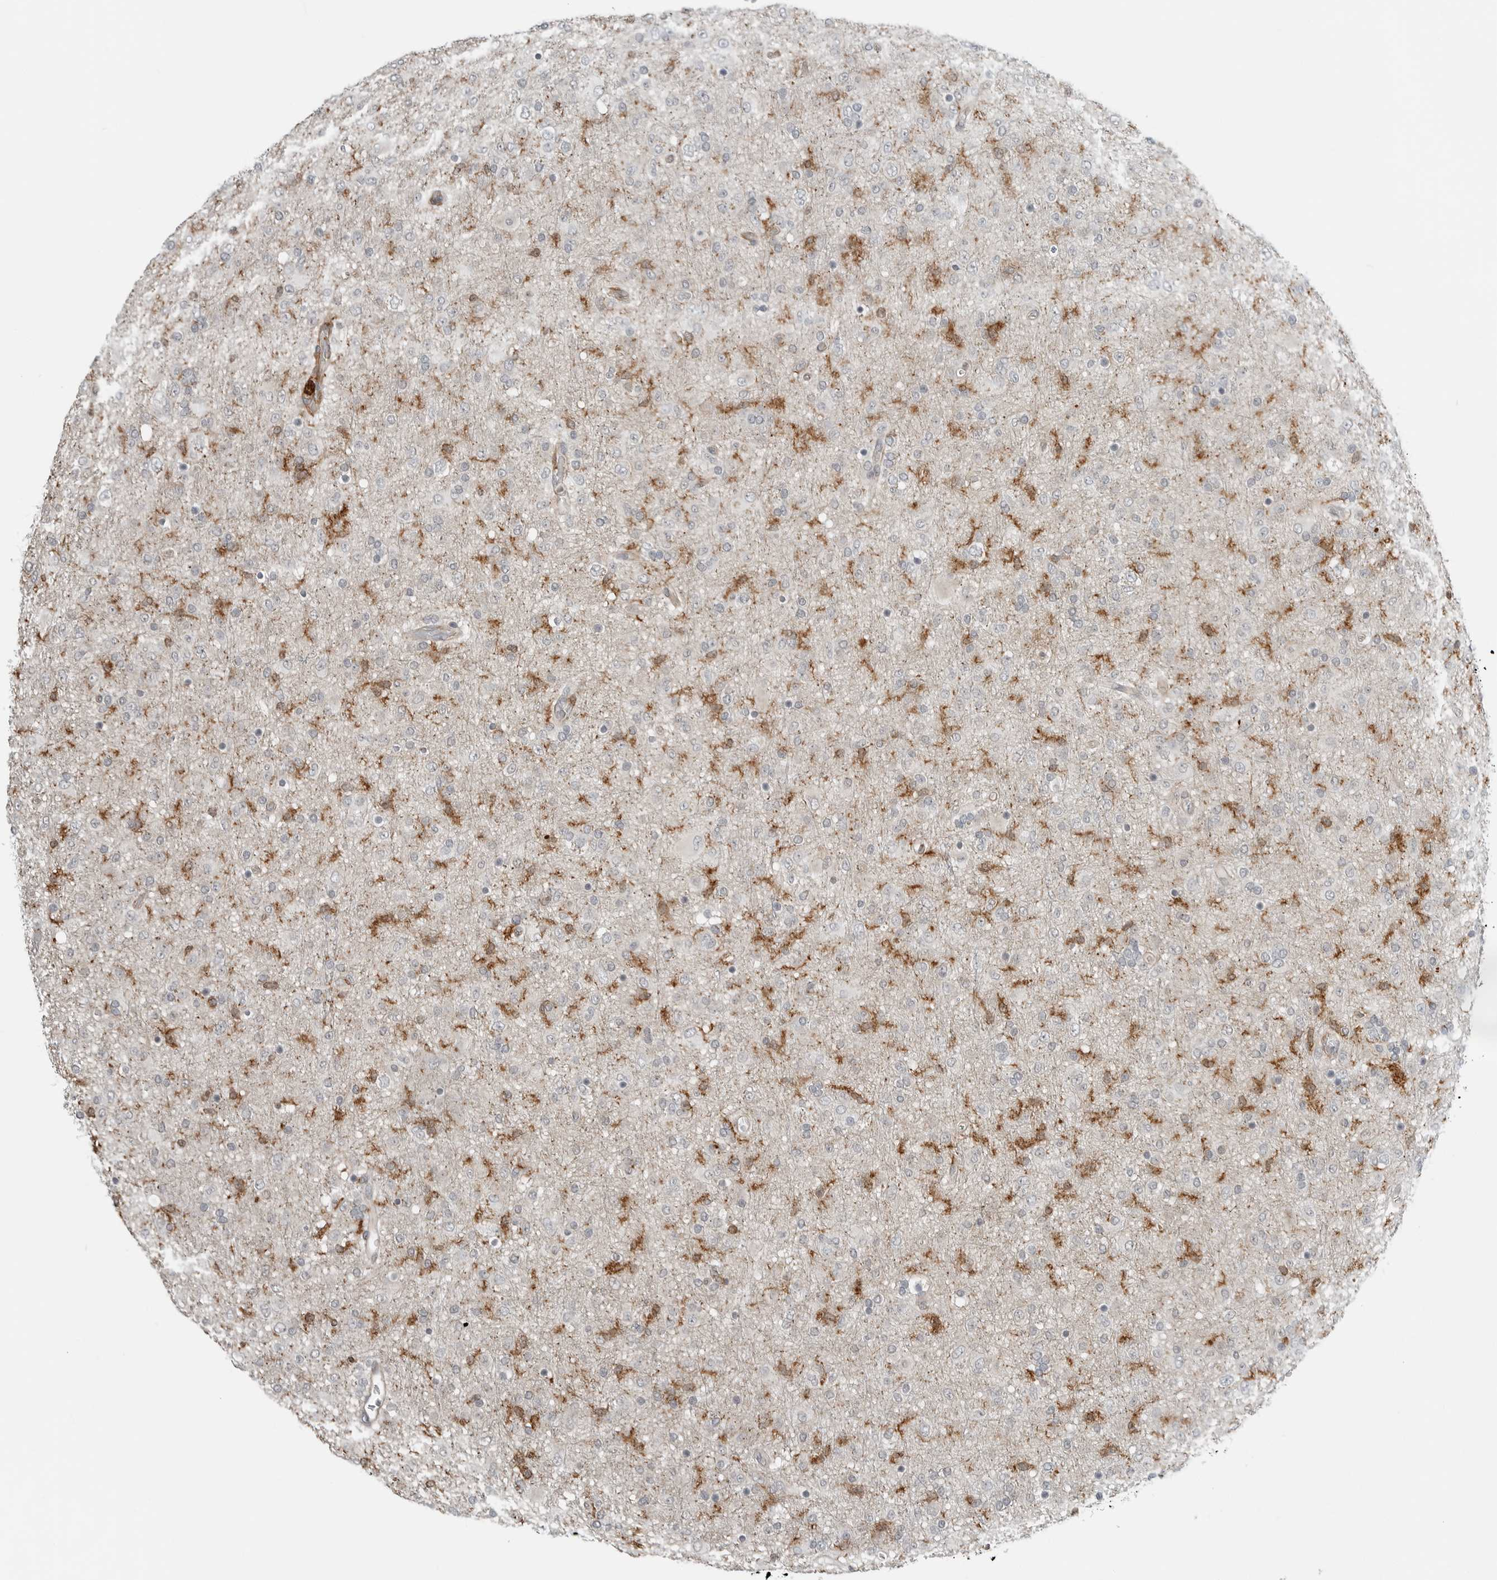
{"staining": {"intensity": "negative", "quantity": "none", "location": "none"}, "tissue": "glioma", "cell_type": "Tumor cells", "image_type": "cancer", "snomed": [{"axis": "morphology", "description": "Glioma, malignant, Low grade"}, {"axis": "topography", "description": "Brain"}], "caption": "Immunohistochemical staining of human malignant glioma (low-grade) displays no significant staining in tumor cells.", "gene": "LEFTY2", "patient": {"sex": "male", "age": 65}}